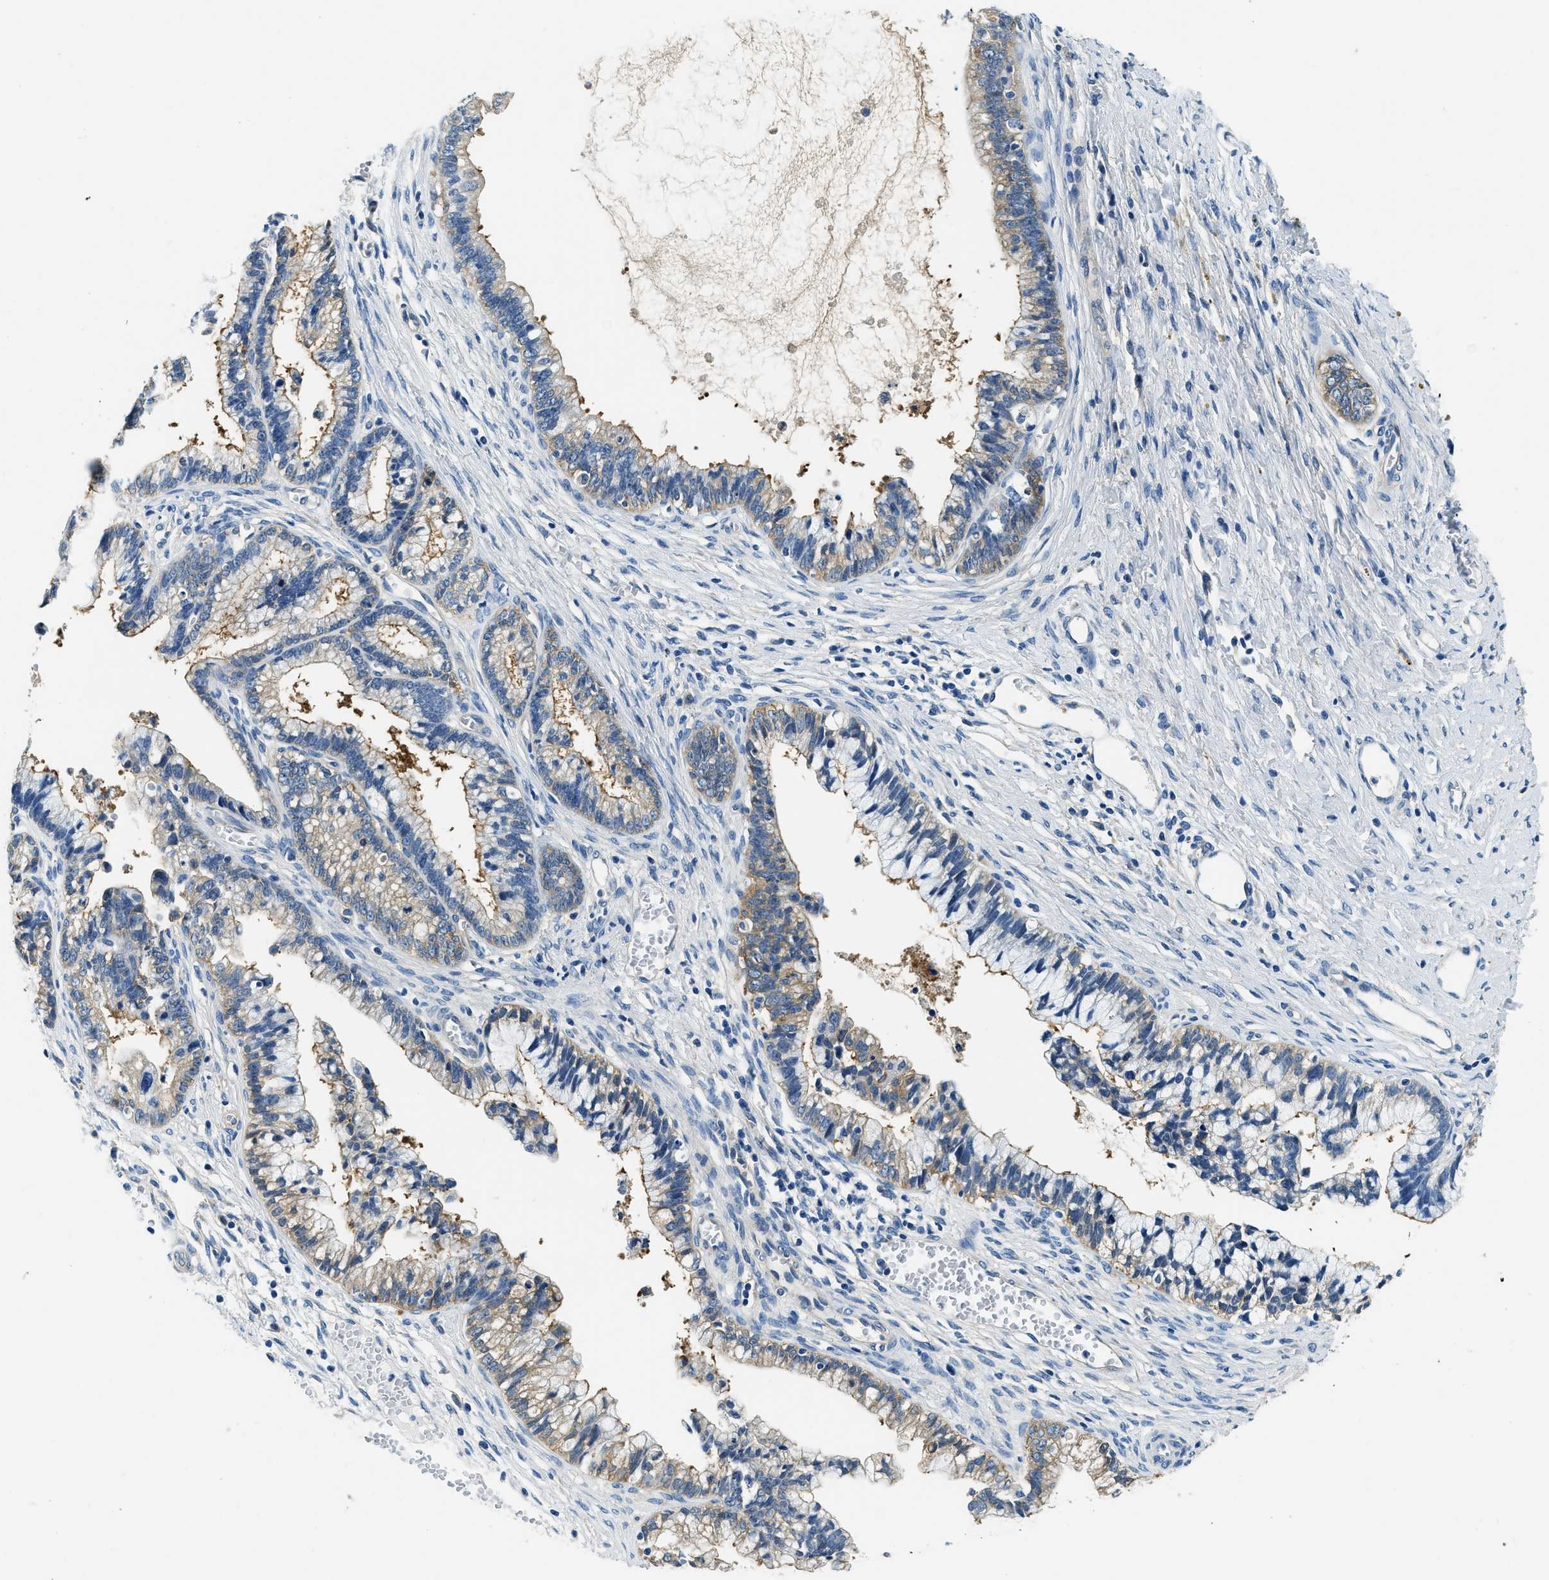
{"staining": {"intensity": "moderate", "quantity": ">75%", "location": "cytoplasmic/membranous"}, "tissue": "cervical cancer", "cell_type": "Tumor cells", "image_type": "cancer", "snomed": [{"axis": "morphology", "description": "Adenocarcinoma, NOS"}, {"axis": "topography", "description": "Cervix"}], "caption": "The histopathology image exhibits a brown stain indicating the presence of a protein in the cytoplasmic/membranous of tumor cells in cervical cancer.", "gene": "TWF1", "patient": {"sex": "female", "age": 44}}